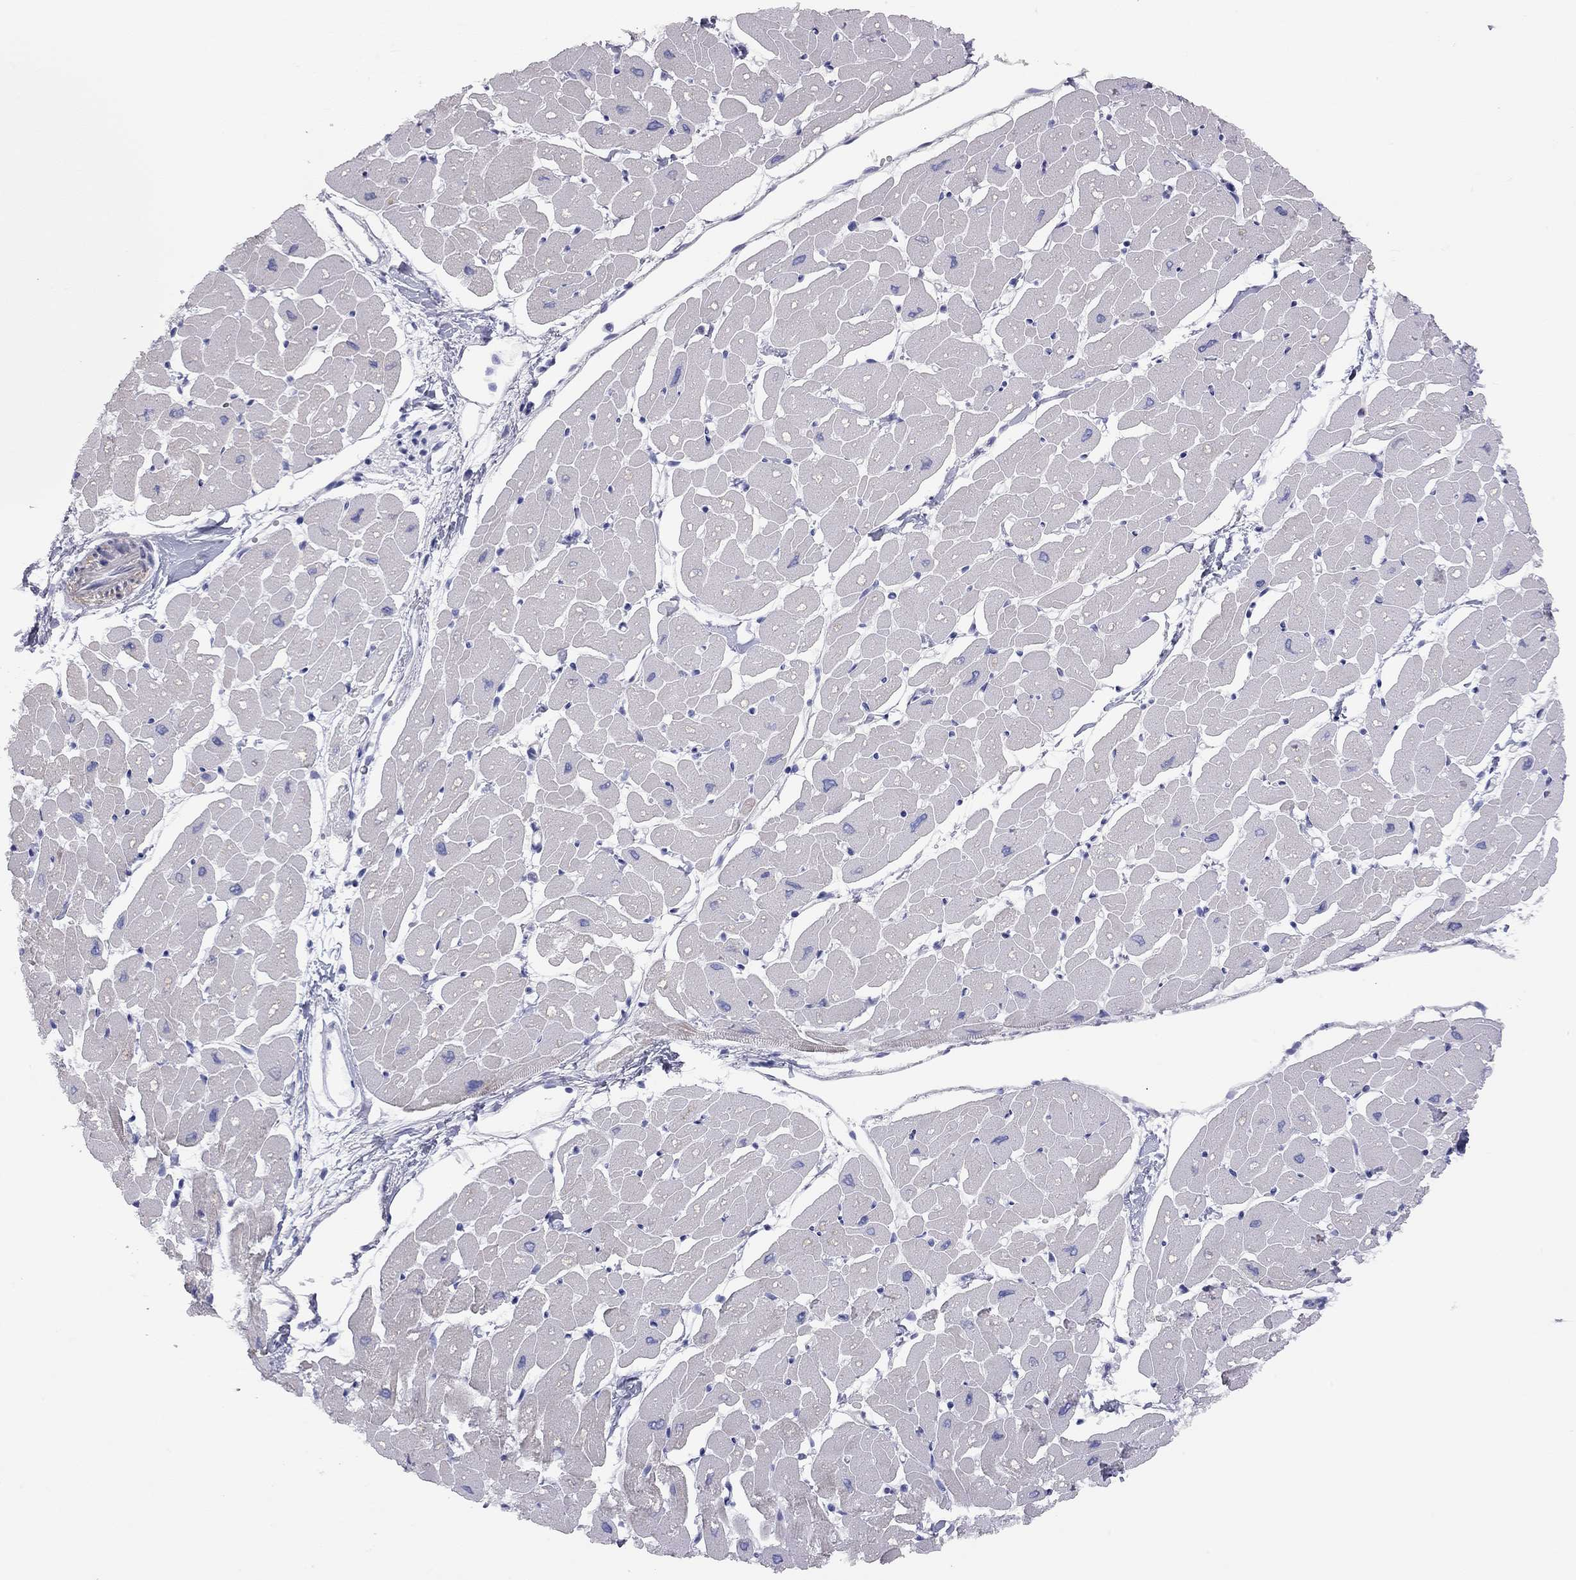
{"staining": {"intensity": "negative", "quantity": "none", "location": "none"}, "tissue": "heart muscle", "cell_type": "Cardiomyocytes", "image_type": "normal", "snomed": [{"axis": "morphology", "description": "Normal tissue, NOS"}, {"axis": "topography", "description": "Heart"}], "caption": "Human heart muscle stained for a protein using immunohistochemistry demonstrates no staining in cardiomyocytes.", "gene": "ADCYAP1", "patient": {"sex": "male", "age": 57}}